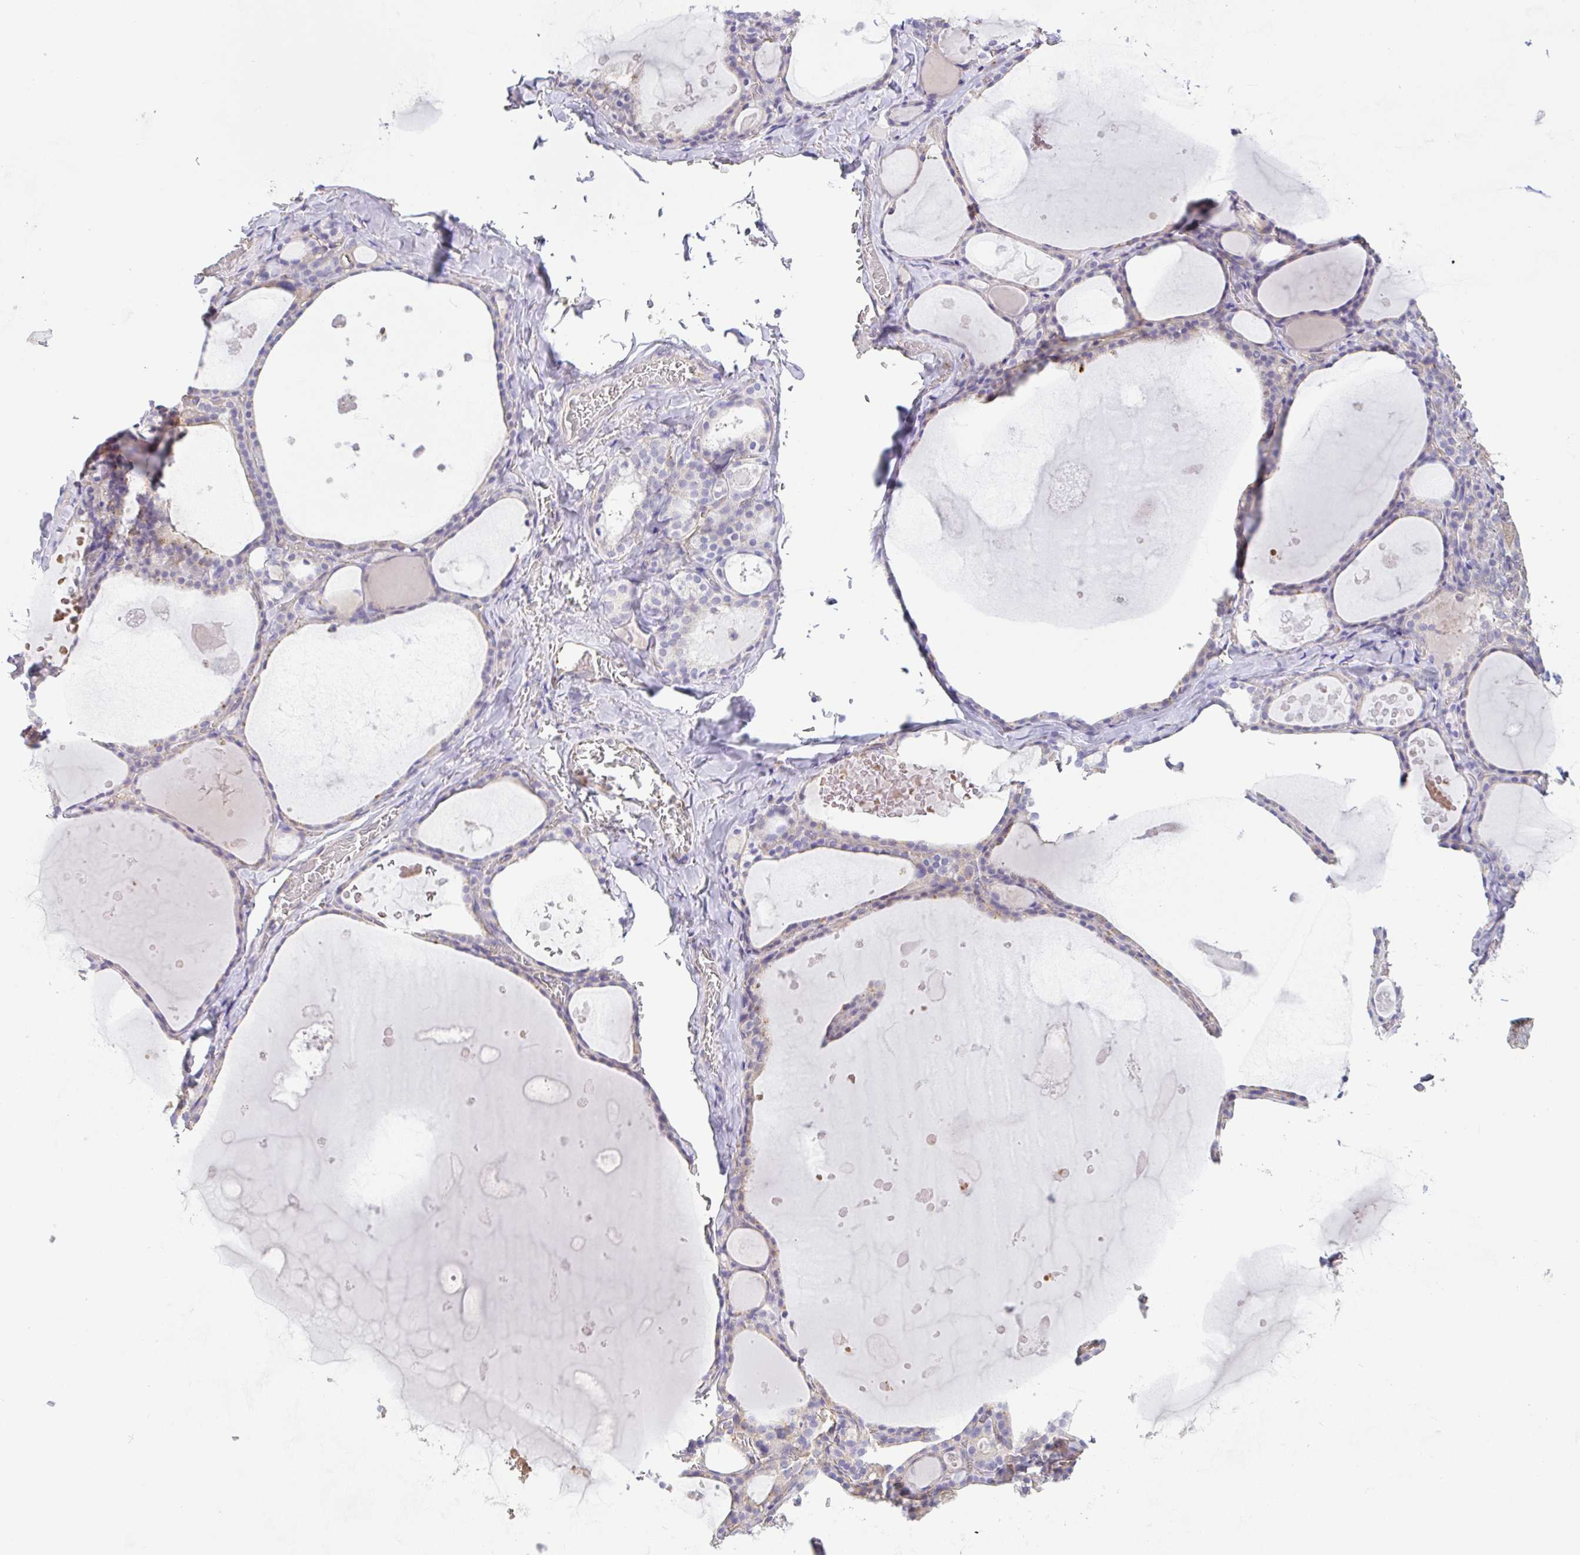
{"staining": {"intensity": "negative", "quantity": "none", "location": "none"}, "tissue": "thyroid gland", "cell_type": "Glandular cells", "image_type": "normal", "snomed": [{"axis": "morphology", "description": "Normal tissue, NOS"}, {"axis": "topography", "description": "Thyroid gland"}], "caption": "This is a image of immunohistochemistry (IHC) staining of unremarkable thyroid gland, which shows no positivity in glandular cells.", "gene": "PLCD4", "patient": {"sex": "male", "age": 56}}